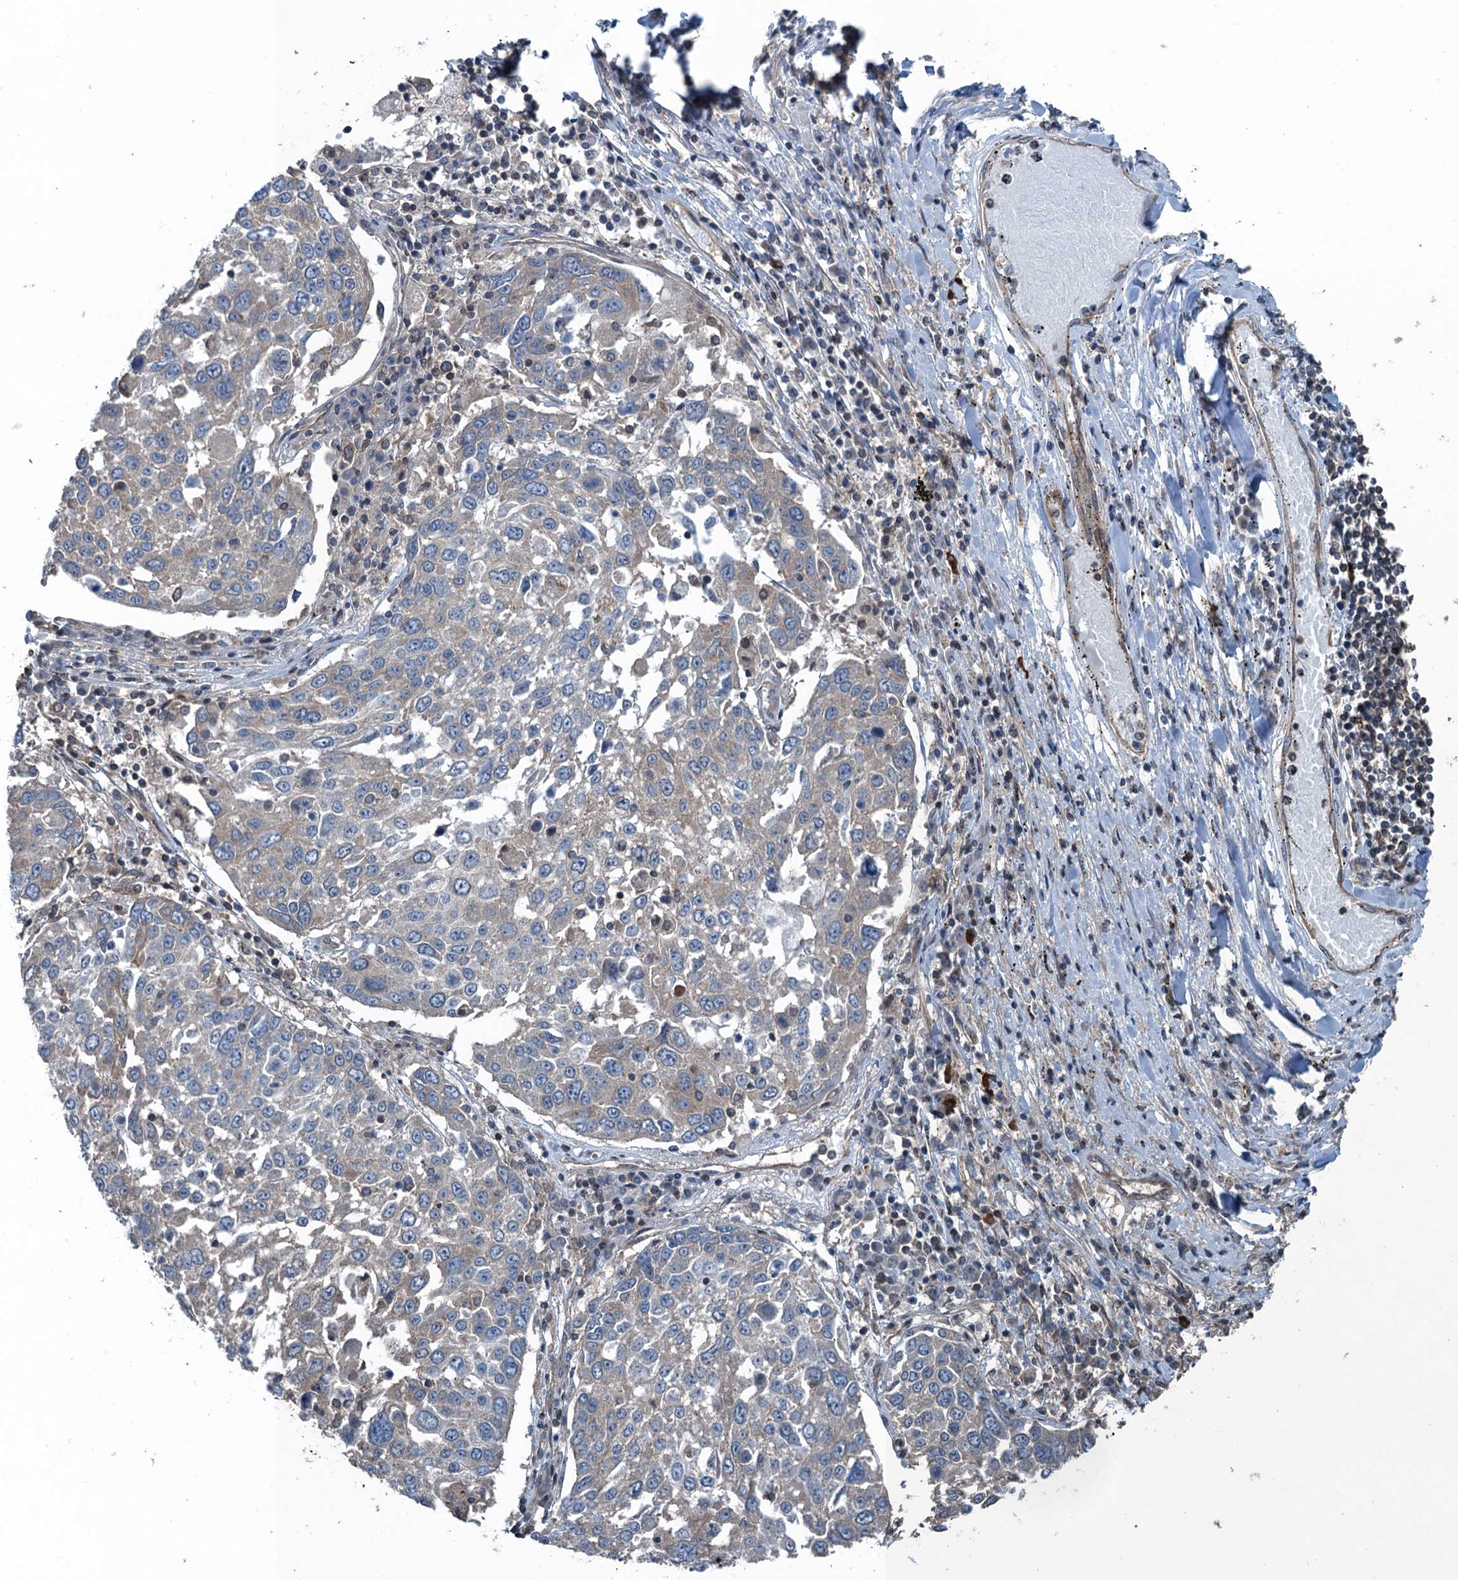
{"staining": {"intensity": "weak", "quantity": "<25%", "location": "cytoplasmic/membranous"}, "tissue": "lung cancer", "cell_type": "Tumor cells", "image_type": "cancer", "snomed": [{"axis": "morphology", "description": "Squamous cell carcinoma, NOS"}, {"axis": "topography", "description": "Lung"}], "caption": "Human squamous cell carcinoma (lung) stained for a protein using immunohistochemistry displays no positivity in tumor cells.", "gene": "TRAPPC8", "patient": {"sex": "male", "age": 65}}